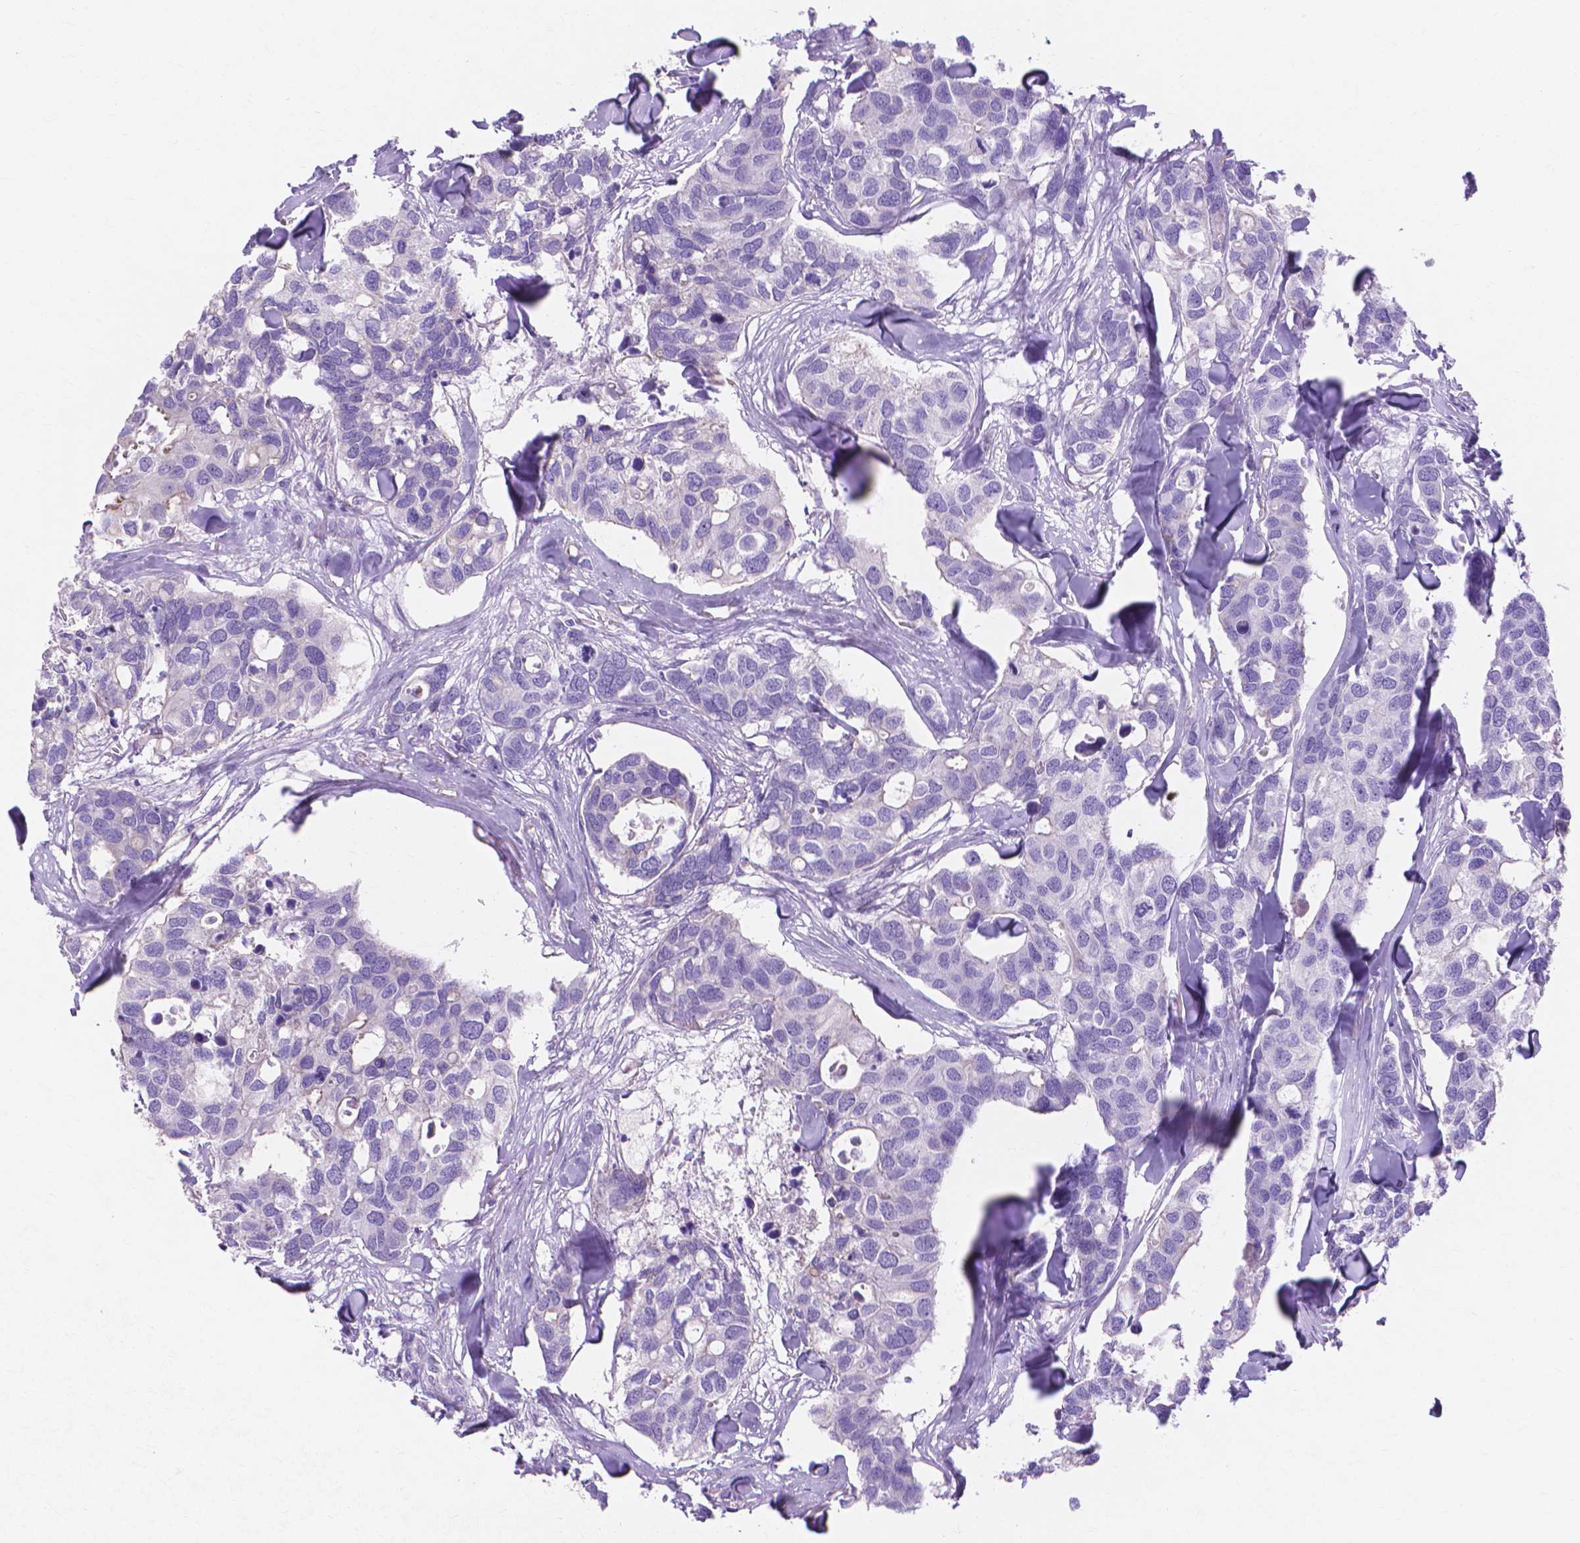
{"staining": {"intensity": "negative", "quantity": "none", "location": "none"}, "tissue": "breast cancer", "cell_type": "Tumor cells", "image_type": "cancer", "snomed": [{"axis": "morphology", "description": "Duct carcinoma"}, {"axis": "topography", "description": "Breast"}], "caption": "This is a image of IHC staining of intraductal carcinoma (breast), which shows no staining in tumor cells.", "gene": "MBLAC1", "patient": {"sex": "female", "age": 83}}